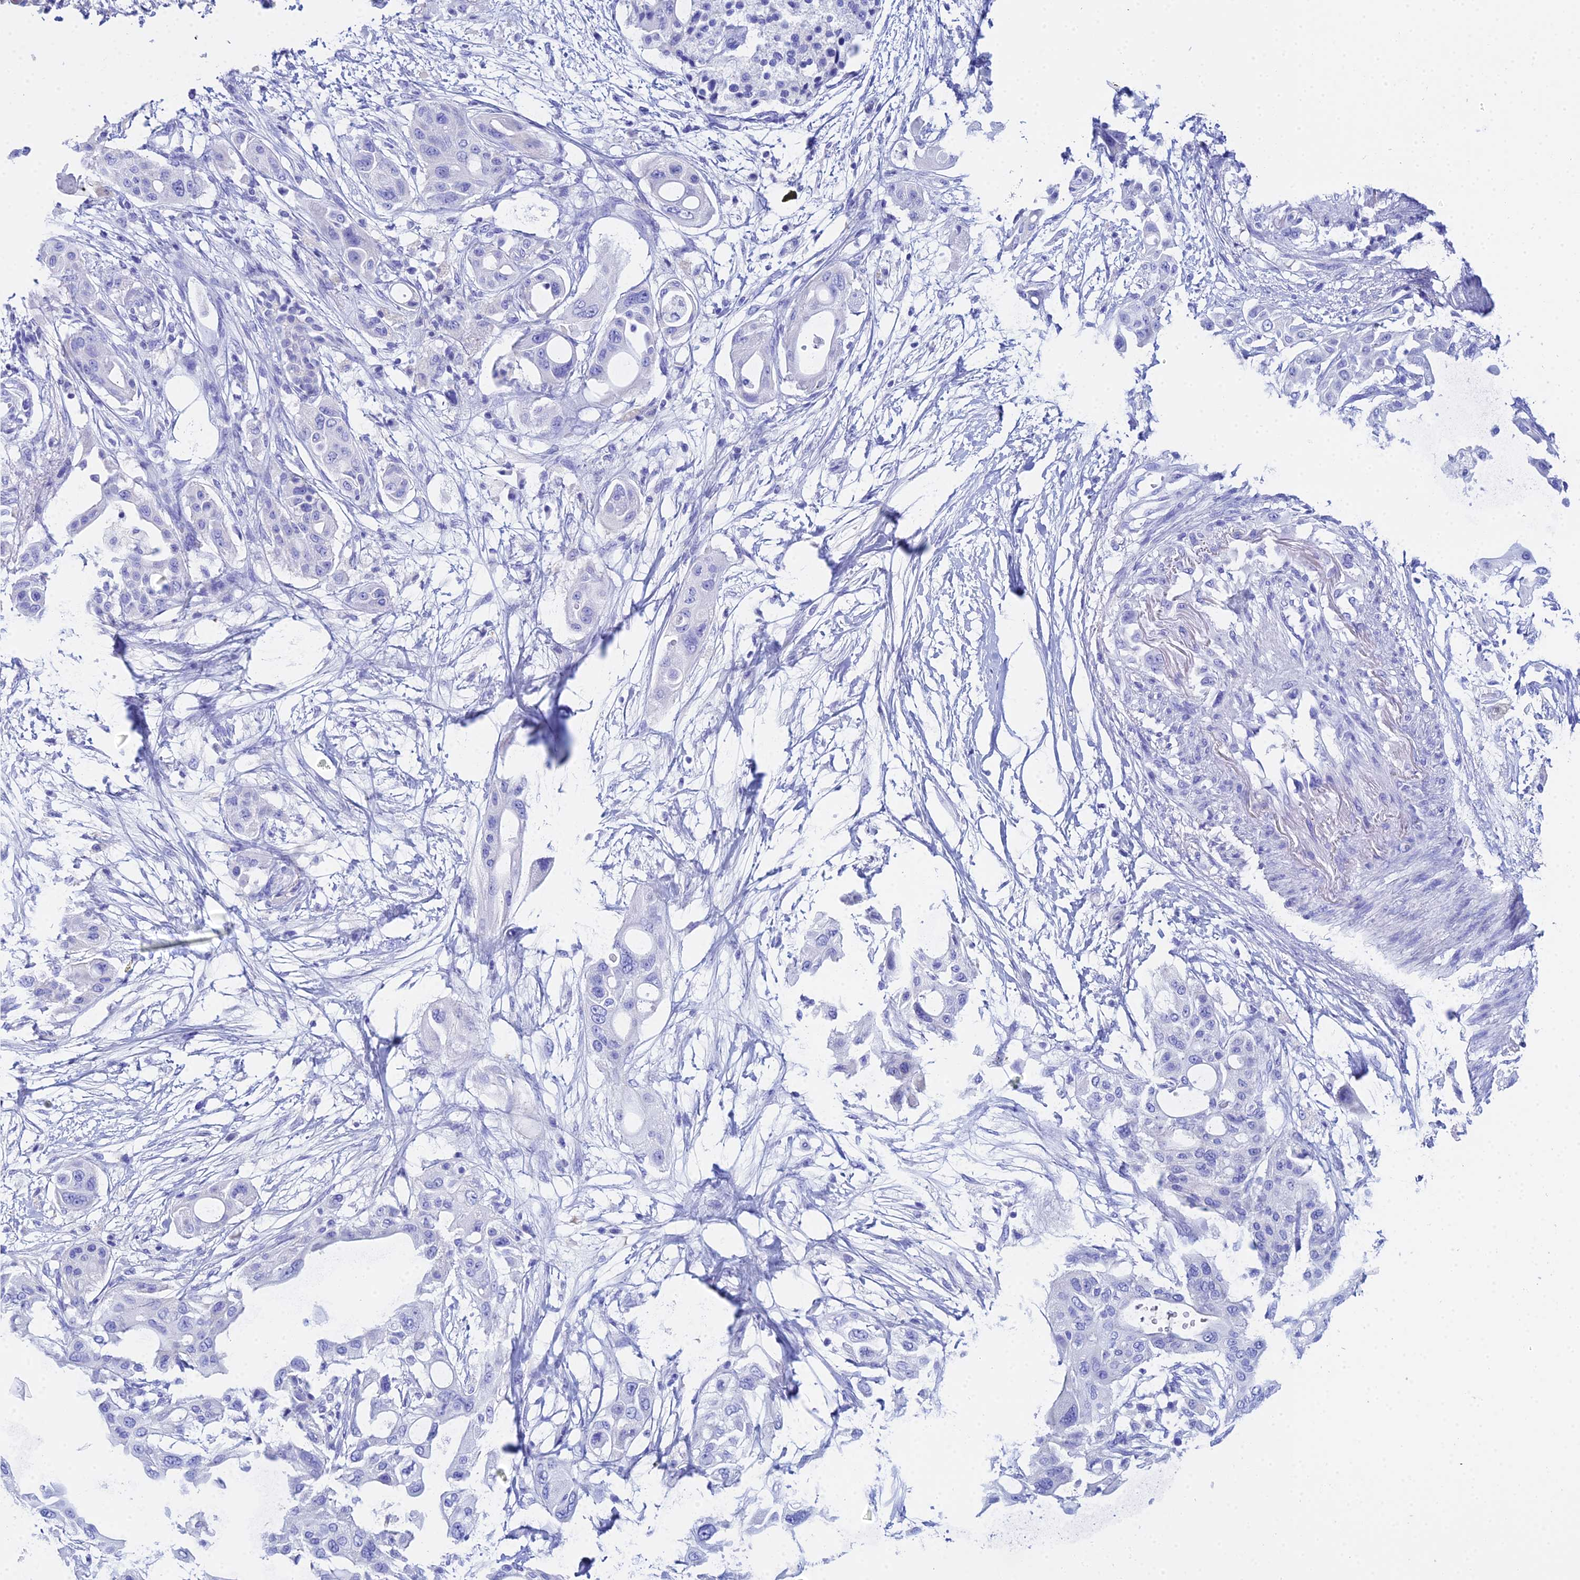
{"staining": {"intensity": "negative", "quantity": "none", "location": "none"}, "tissue": "pancreatic cancer", "cell_type": "Tumor cells", "image_type": "cancer", "snomed": [{"axis": "morphology", "description": "Adenocarcinoma, NOS"}, {"axis": "topography", "description": "Pancreas"}], "caption": "Photomicrograph shows no protein expression in tumor cells of pancreatic cancer tissue.", "gene": "CELA3A", "patient": {"sex": "male", "age": 68}}